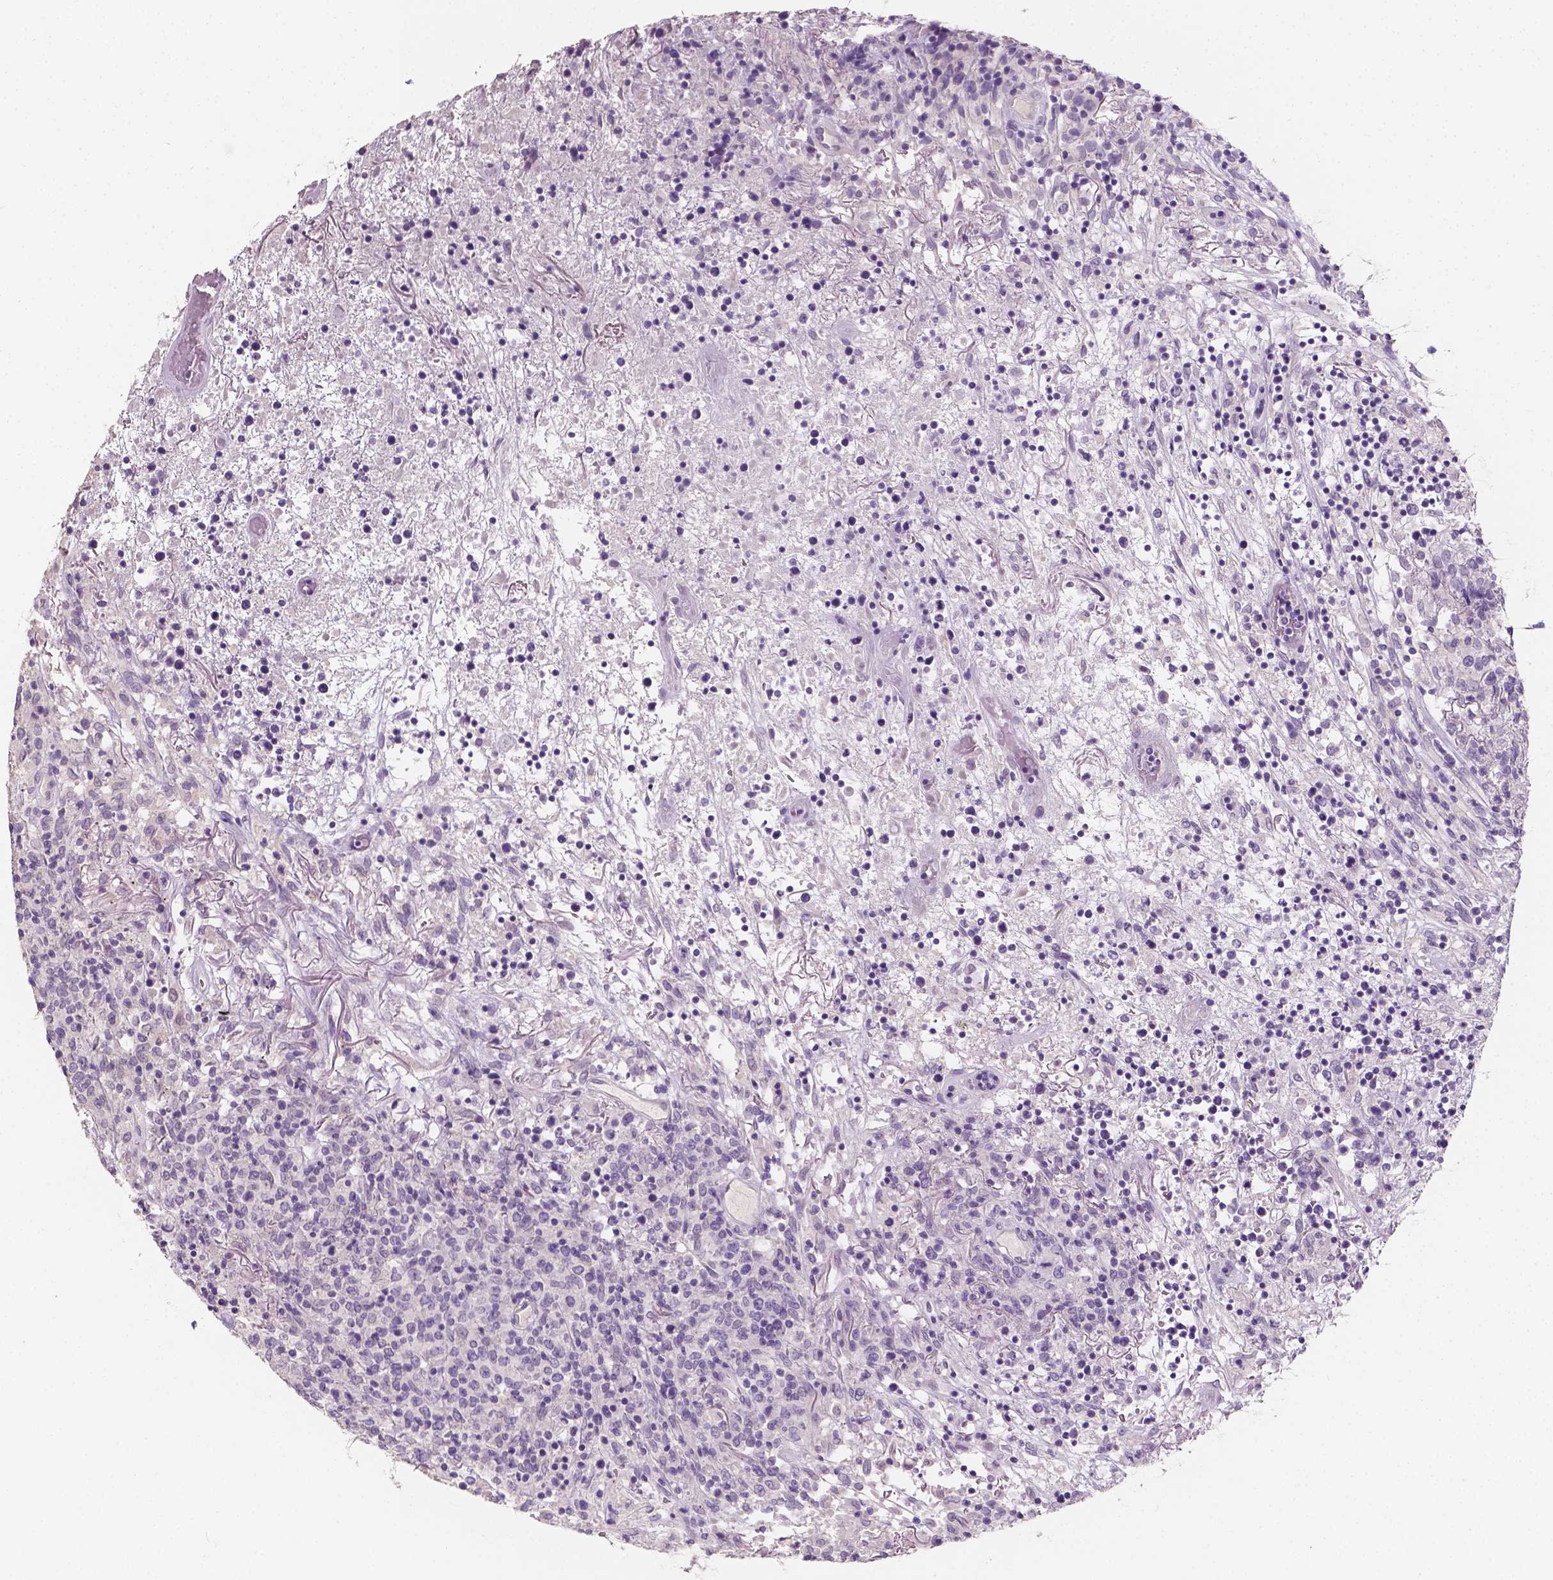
{"staining": {"intensity": "negative", "quantity": "none", "location": "none"}, "tissue": "lymphoma", "cell_type": "Tumor cells", "image_type": "cancer", "snomed": [{"axis": "morphology", "description": "Malignant lymphoma, non-Hodgkin's type, High grade"}, {"axis": "topography", "description": "Lung"}], "caption": "Protein analysis of malignant lymphoma, non-Hodgkin's type (high-grade) exhibits no significant positivity in tumor cells.", "gene": "TAL1", "patient": {"sex": "male", "age": 79}}